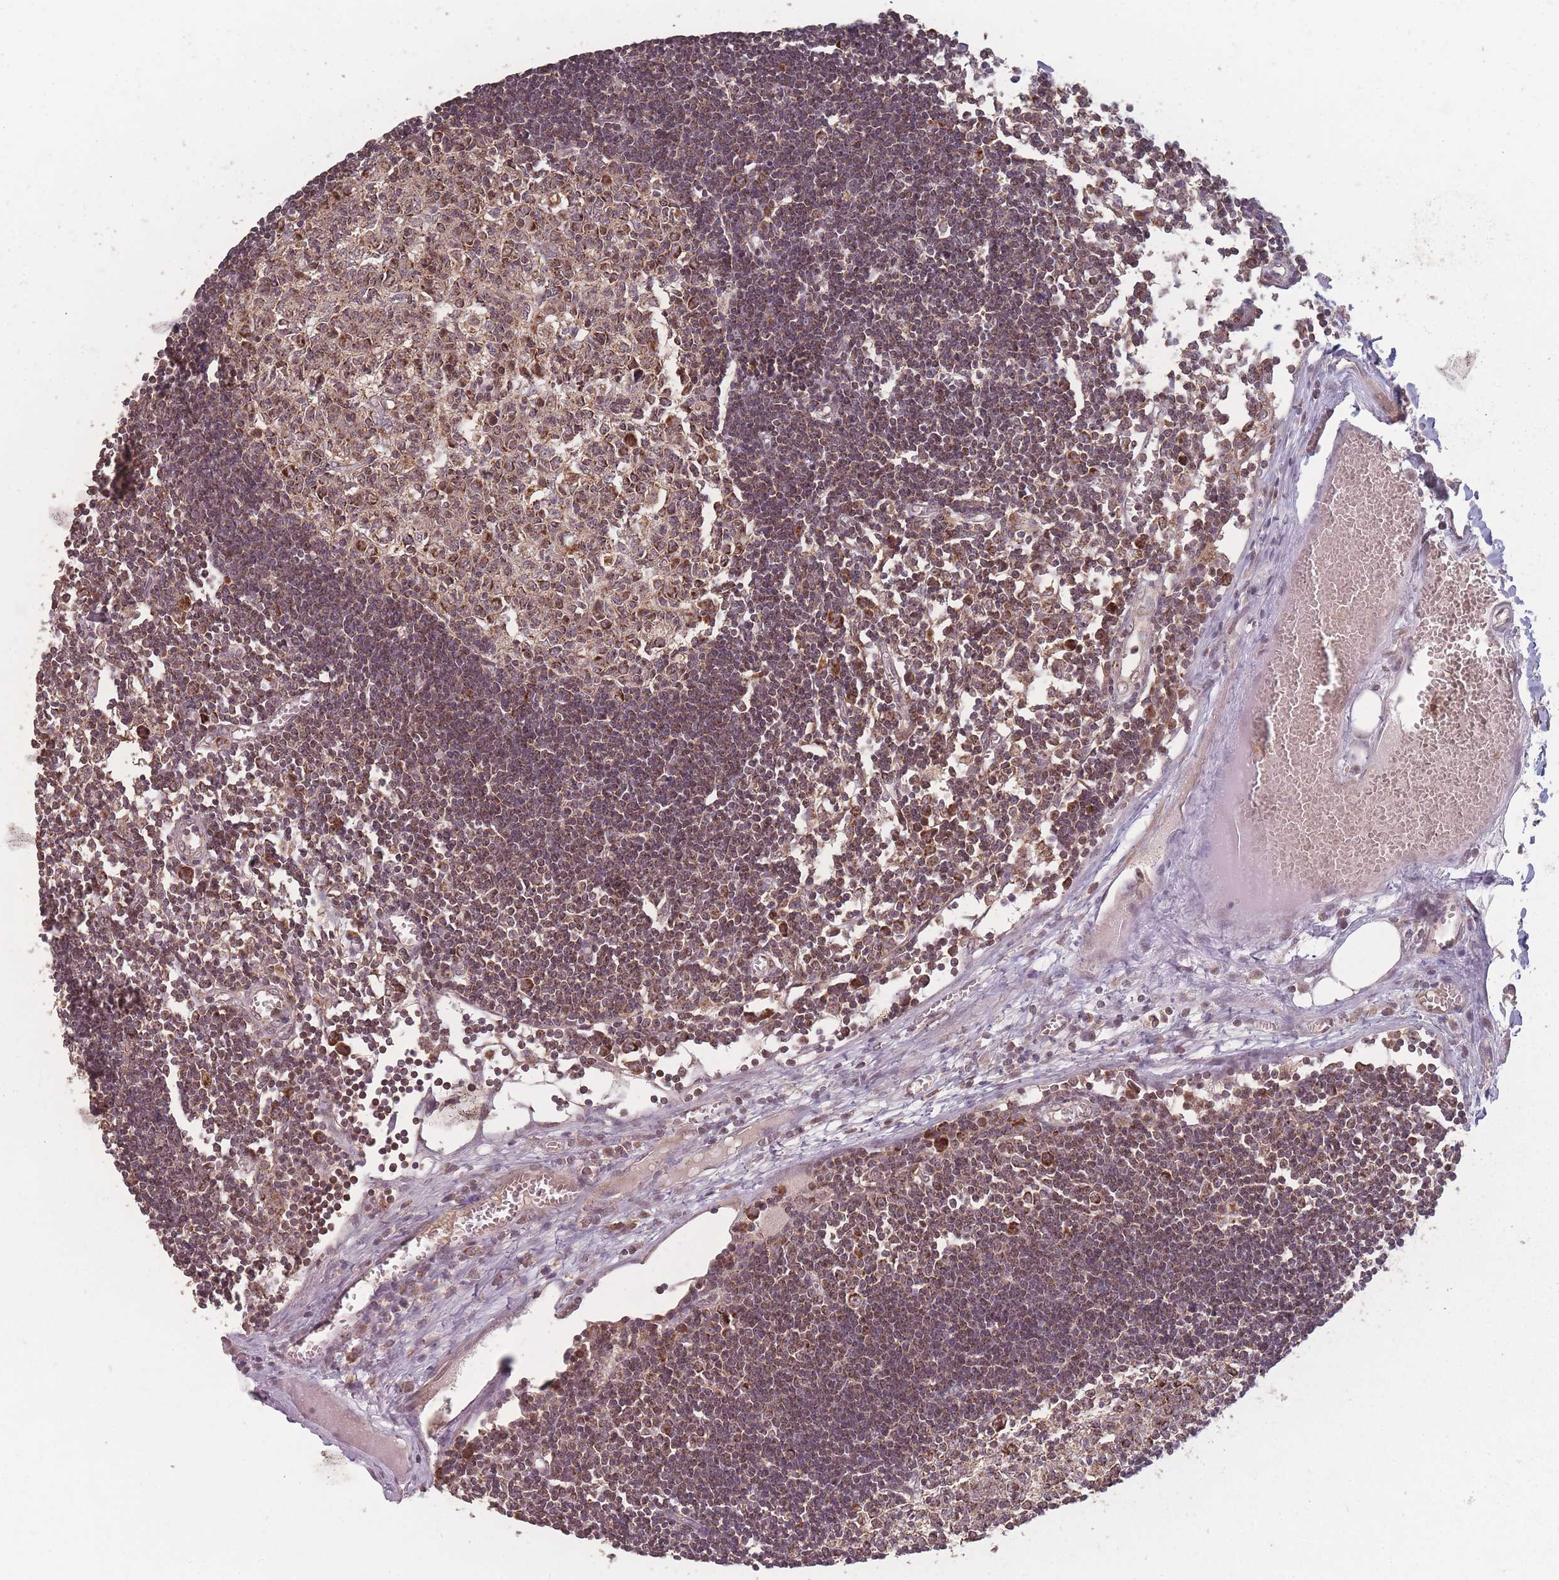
{"staining": {"intensity": "strong", "quantity": "25%-75%", "location": "cytoplasmic/membranous"}, "tissue": "lymph node", "cell_type": "Germinal center cells", "image_type": "normal", "snomed": [{"axis": "morphology", "description": "Normal tissue, NOS"}, {"axis": "topography", "description": "Lymph node"}], "caption": "Protein staining exhibits strong cytoplasmic/membranous positivity in approximately 25%-75% of germinal center cells in unremarkable lymph node.", "gene": "LYRM7", "patient": {"sex": "female", "age": 11}}